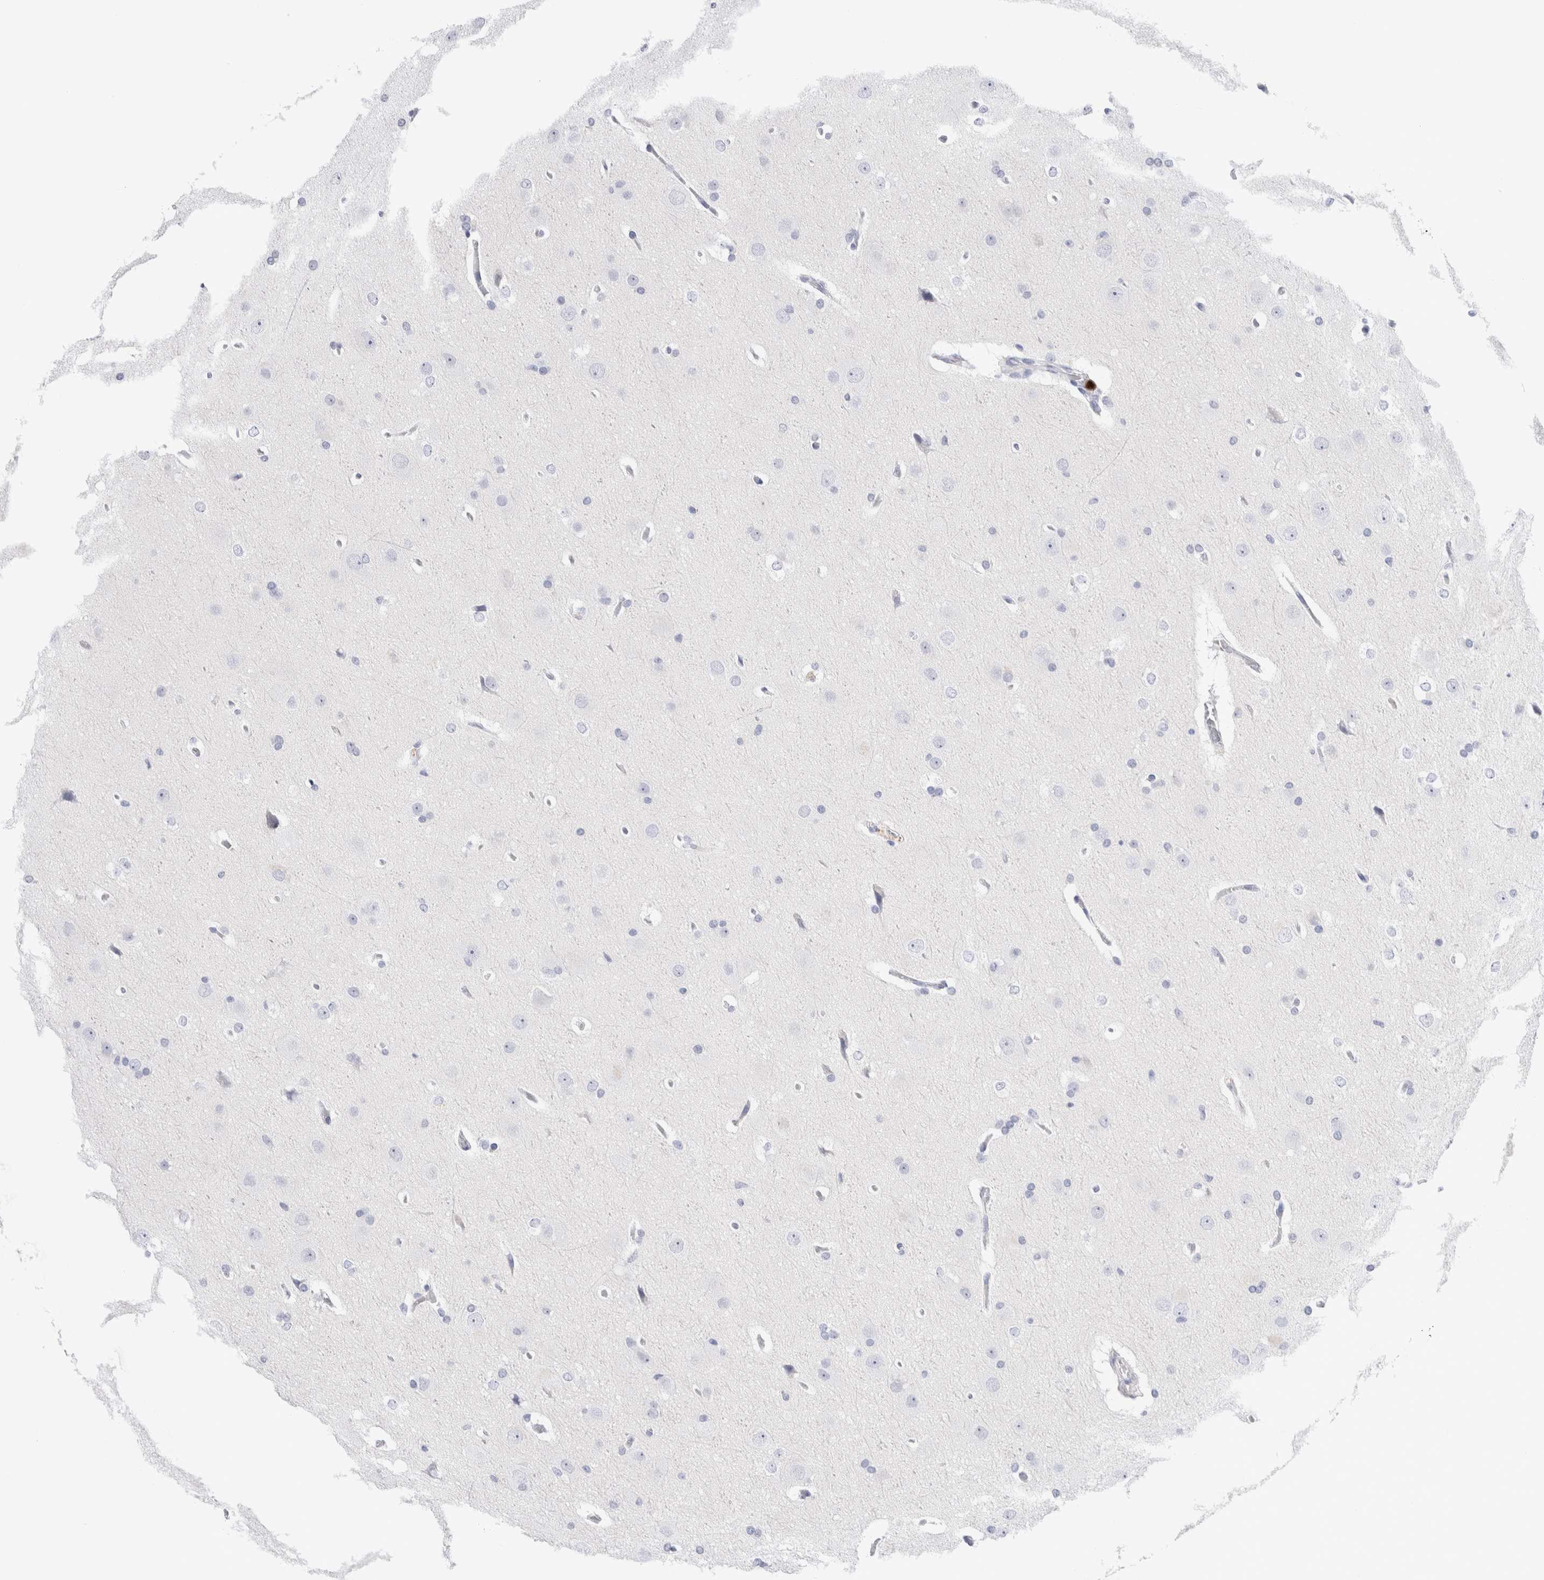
{"staining": {"intensity": "negative", "quantity": "none", "location": "none"}, "tissue": "glioma", "cell_type": "Tumor cells", "image_type": "cancer", "snomed": [{"axis": "morphology", "description": "Glioma, malignant, Low grade"}, {"axis": "topography", "description": "Brain"}], "caption": "A micrograph of human malignant low-grade glioma is negative for staining in tumor cells. (Immunohistochemistry (ihc), brightfield microscopy, high magnification).", "gene": "SLC10A5", "patient": {"sex": "female", "age": 37}}